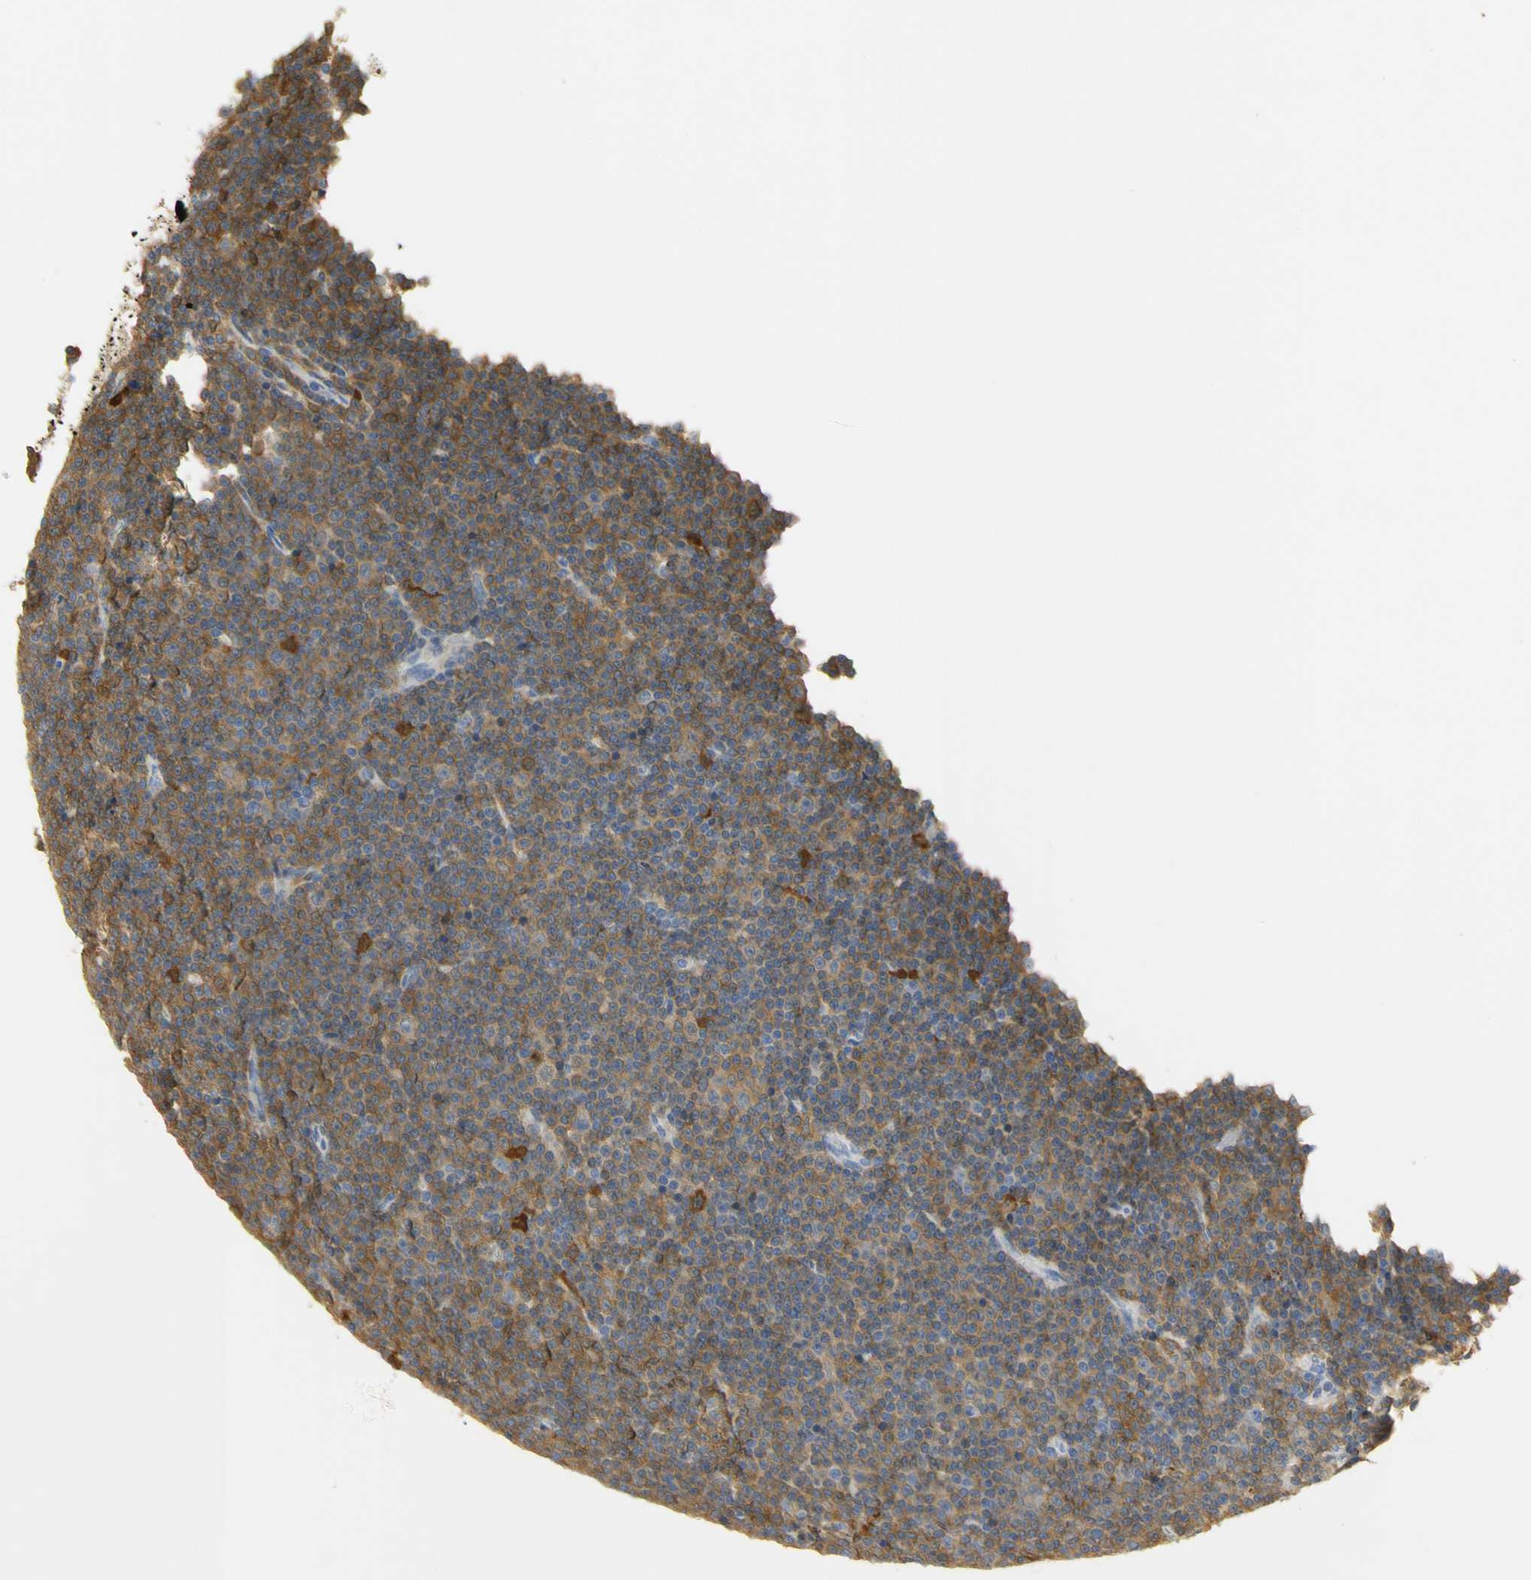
{"staining": {"intensity": "moderate", "quantity": ">75%", "location": "cytoplasmic/membranous"}, "tissue": "lymphoma", "cell_type": "Tumor cells", "image_type": "cancer", "snomed": [{"axis": "morphology", "description": "Malignant lymphoma, non-Hodgkin's type, Low grade"}, {"axis": "topography", "description": "Lymph node"}], "caption": "Tumor cells display medium levels of moderate cytoplasmic/membranous positivity in approximately >75% of cells in lymphoma.", "gene": "PAK1", "patient": {"sex": "female", "age": 67}}